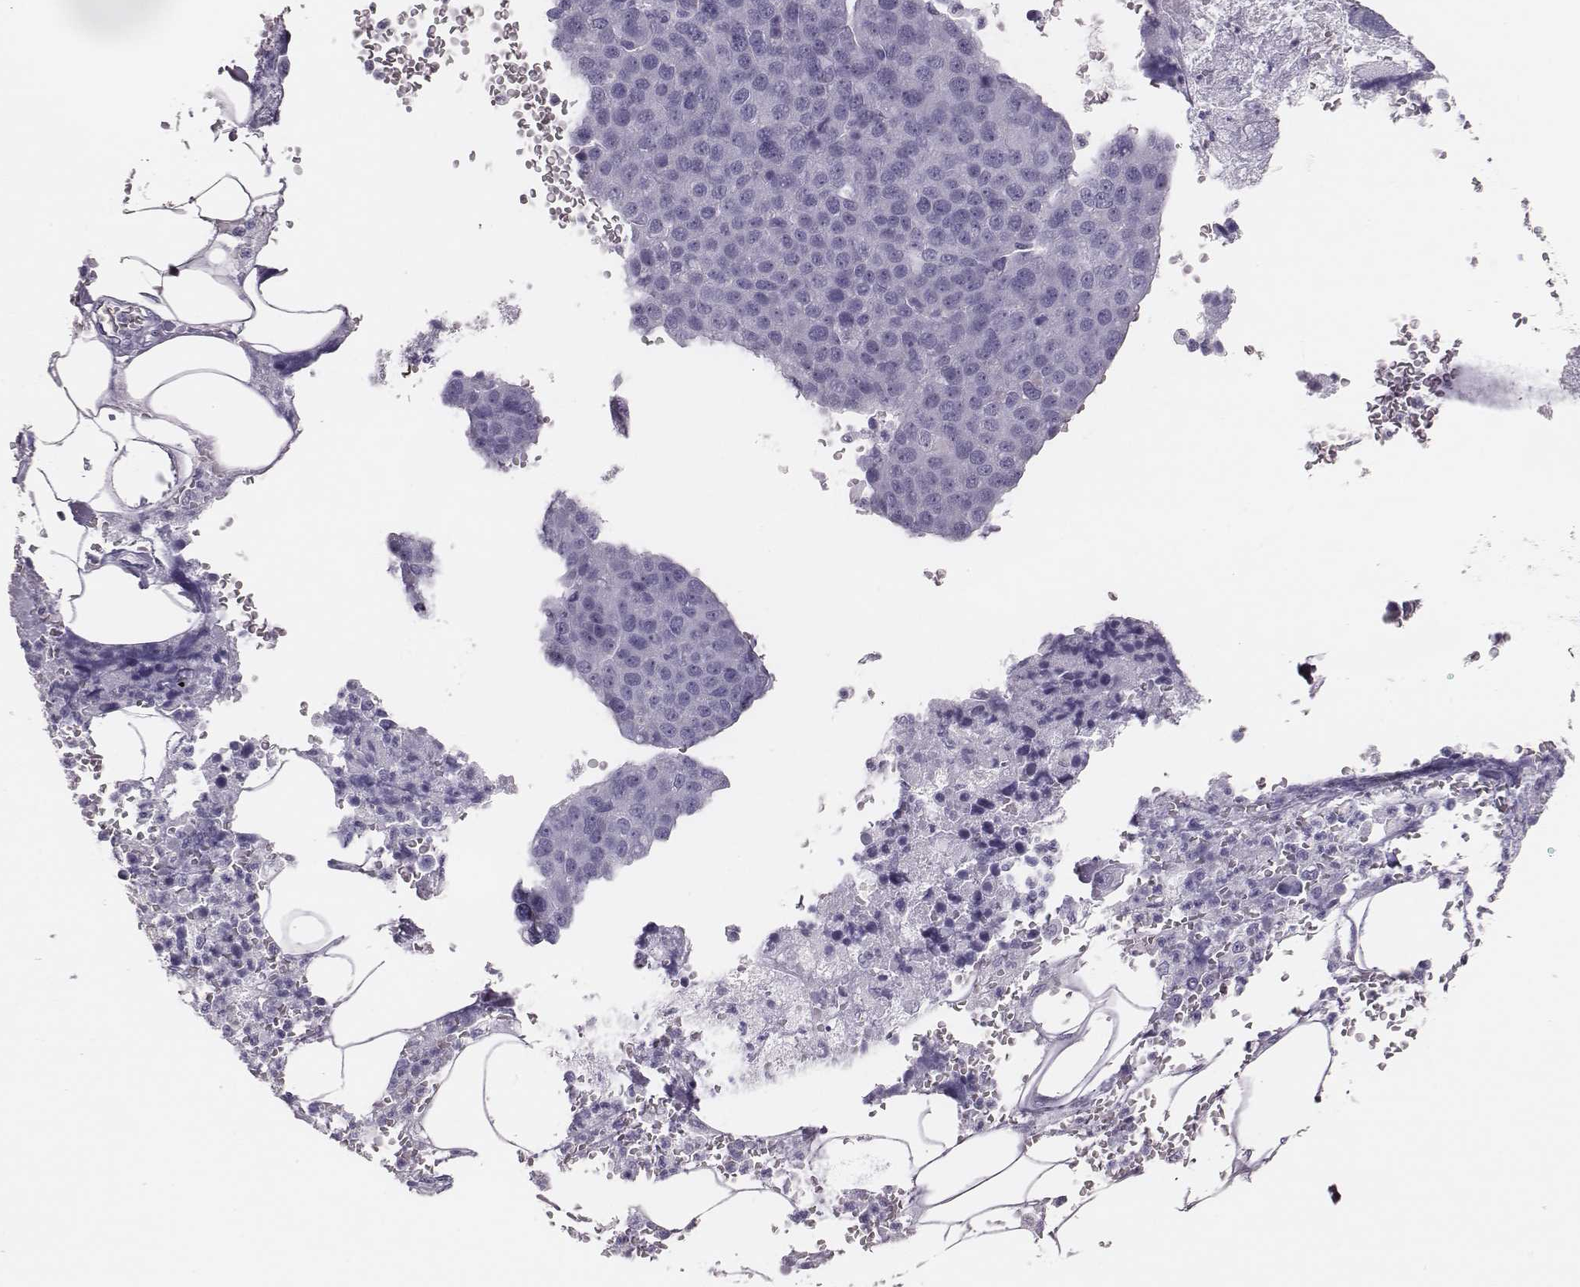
{"staining": {"intensity": "negative", "quantity": "none", "location": "none"}, "tissue": "pancreatic cancer", "cell_type": "Tumor cells", "image_type": "cancer", "snomed": [{"axis": "morphology", "description": "Adenocarcinoma, NOS"}, {"axis": "topography", "description": "Pancreas"}], "caption": "This is a photomicrograph of immunohistochemistry (IHC) staining of pancreatic adenocarcinoma, which shows no staining in tumor cells.", "gene": "H1-6", "patient": {"sex": "female", "age": 61}}